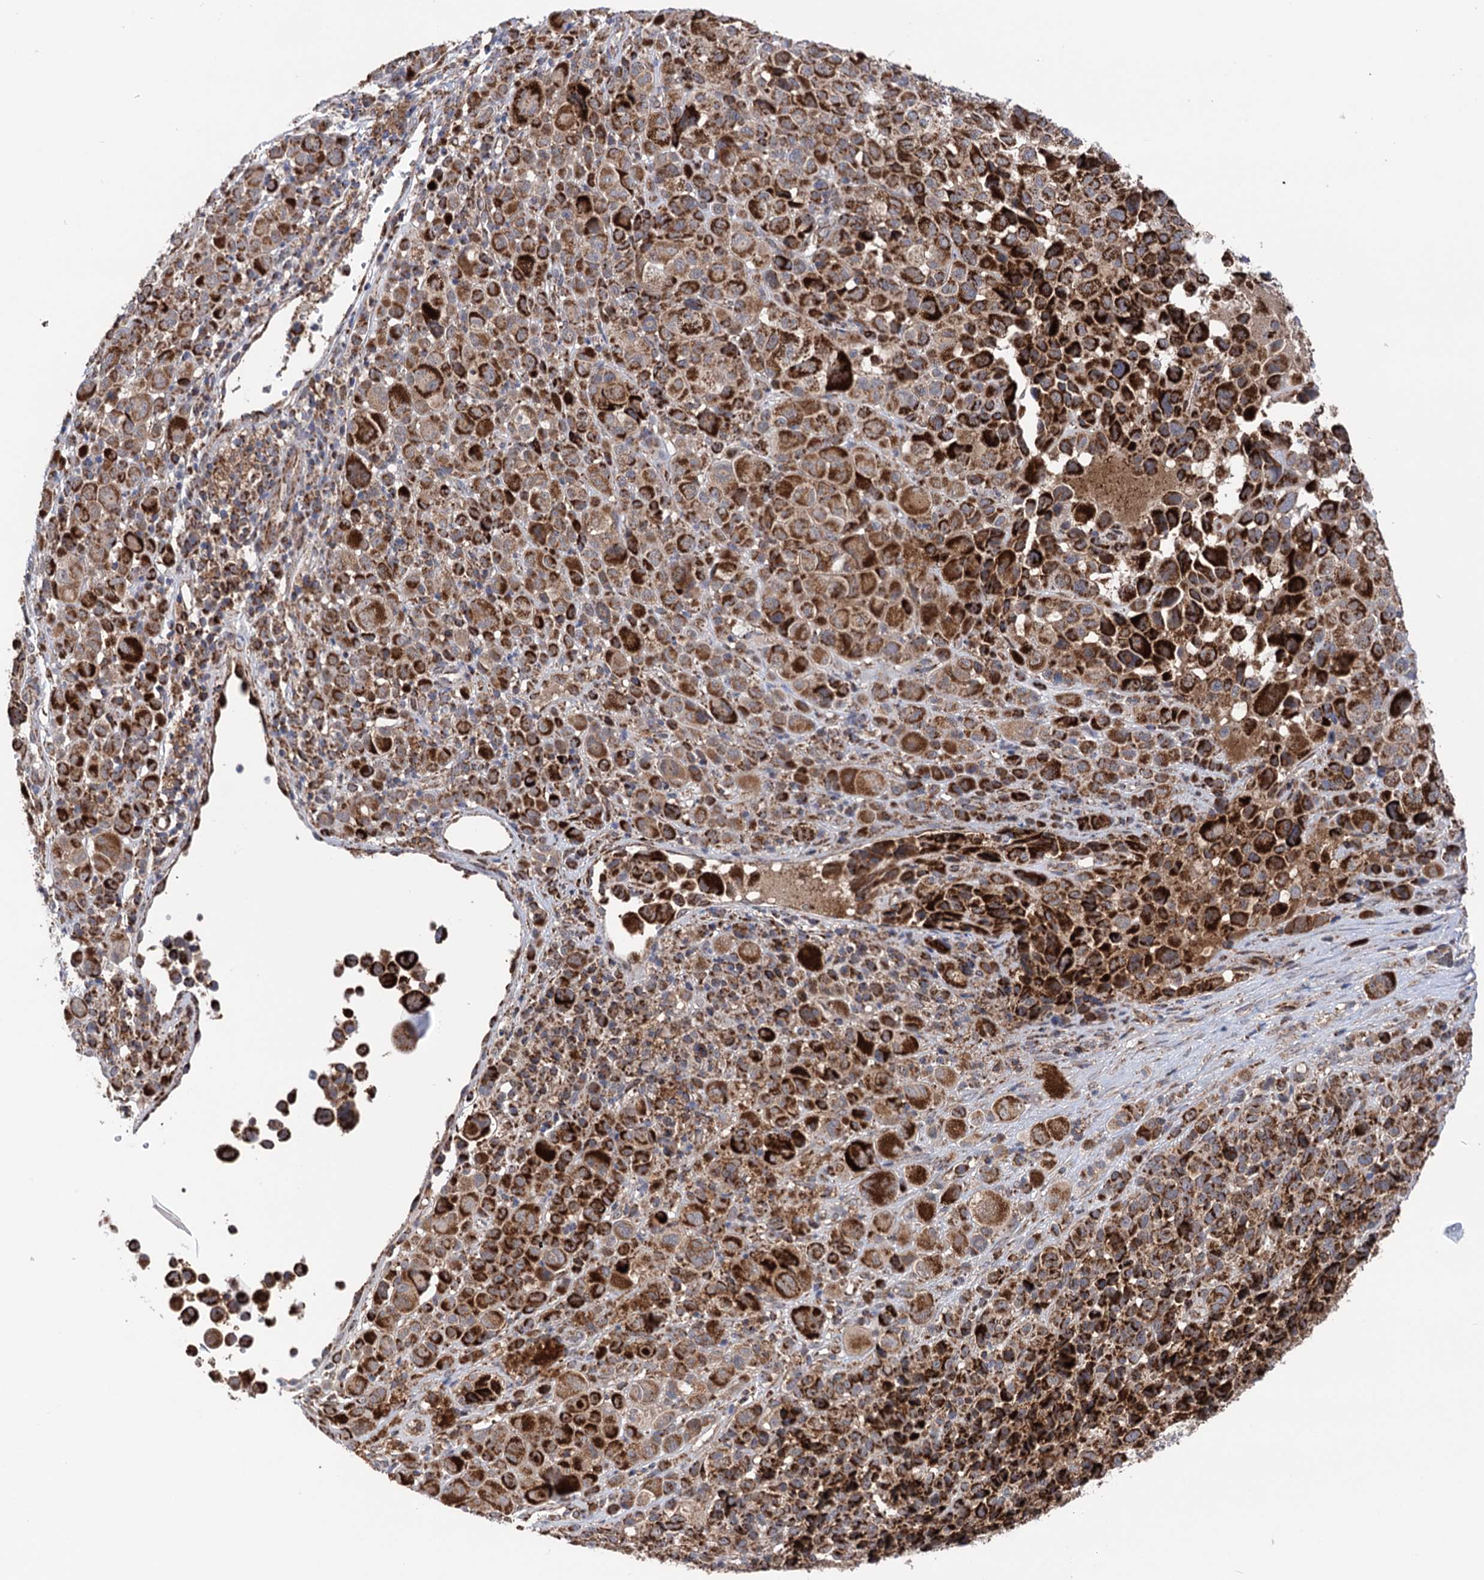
{"staining": {"intensity": "strong", "quantity": ">75%", "location": "cytoplasmic/membranous"}, "tissue": "melanoma", "cell_type": "Tumor cells", "image_type": "cancer", "snomed": [{"axis": "morphology", "description": "Malignant melanoma, NOS"}, {"axis": "topography", "description": "Skin of trunk"}], "caption": "High-magnification brightfield microscopy of melanoma stained with DAB (3,3'-diaminobenzidine) (brown) and counterstained with hematoxylin (blue). tumor cells exhibit strong cytoplasmic/membranous positivity is appreciated in about>75% of cells.", "gene": "SUCLA2", "patient": {"sex": "male", "age": 71}}